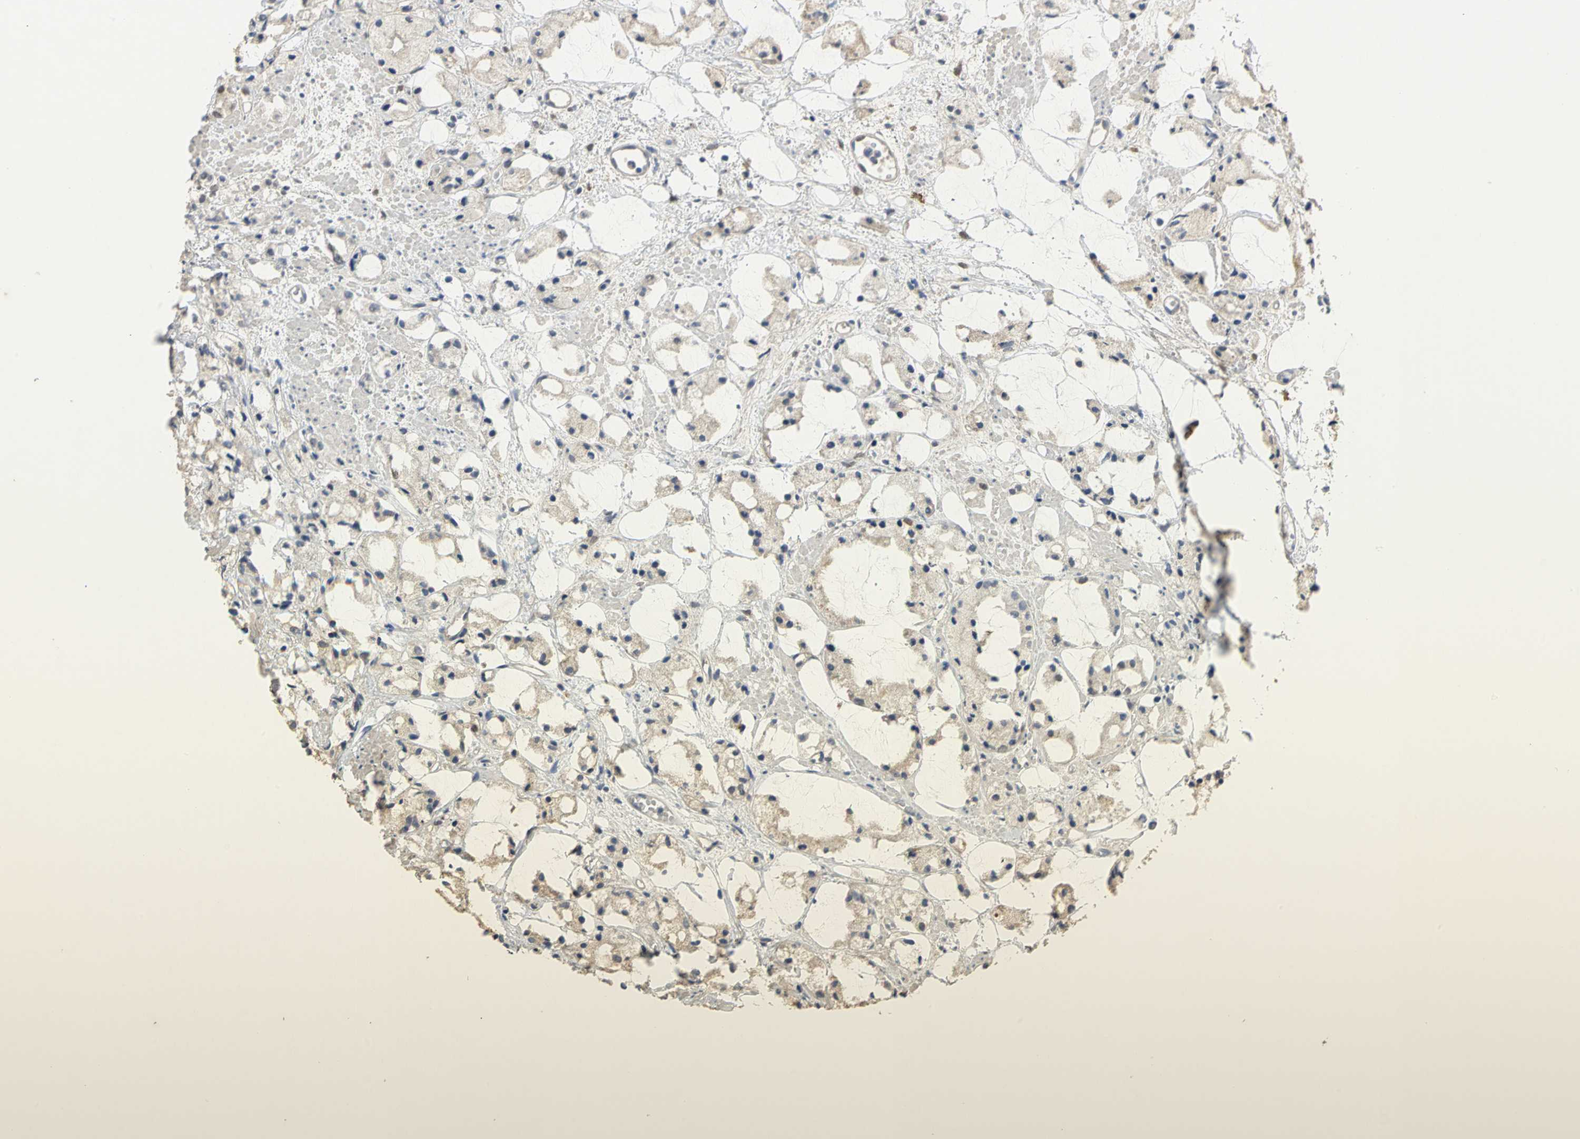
{"staining": {"intensity": "weak", "quantity": "<25%", "location": "cytoplasmic/membranous"}, "tissue": "prostate cancer", "cell_type": "Tumor cells", "image_type": "cancer", "snomed": [{"axis": "morphology", "description": "Adenocarcinoma, High grade"}, {"axis": "topography", "description": "Prostate"}], "caption": "Immunohistochemical staining of human prostate cancer (adenocarcinoma (high-grade)) displays no significant positivity in tumor cells.", "gene": "IL17RB", "patient": {"sex": "male", "age": 85}}